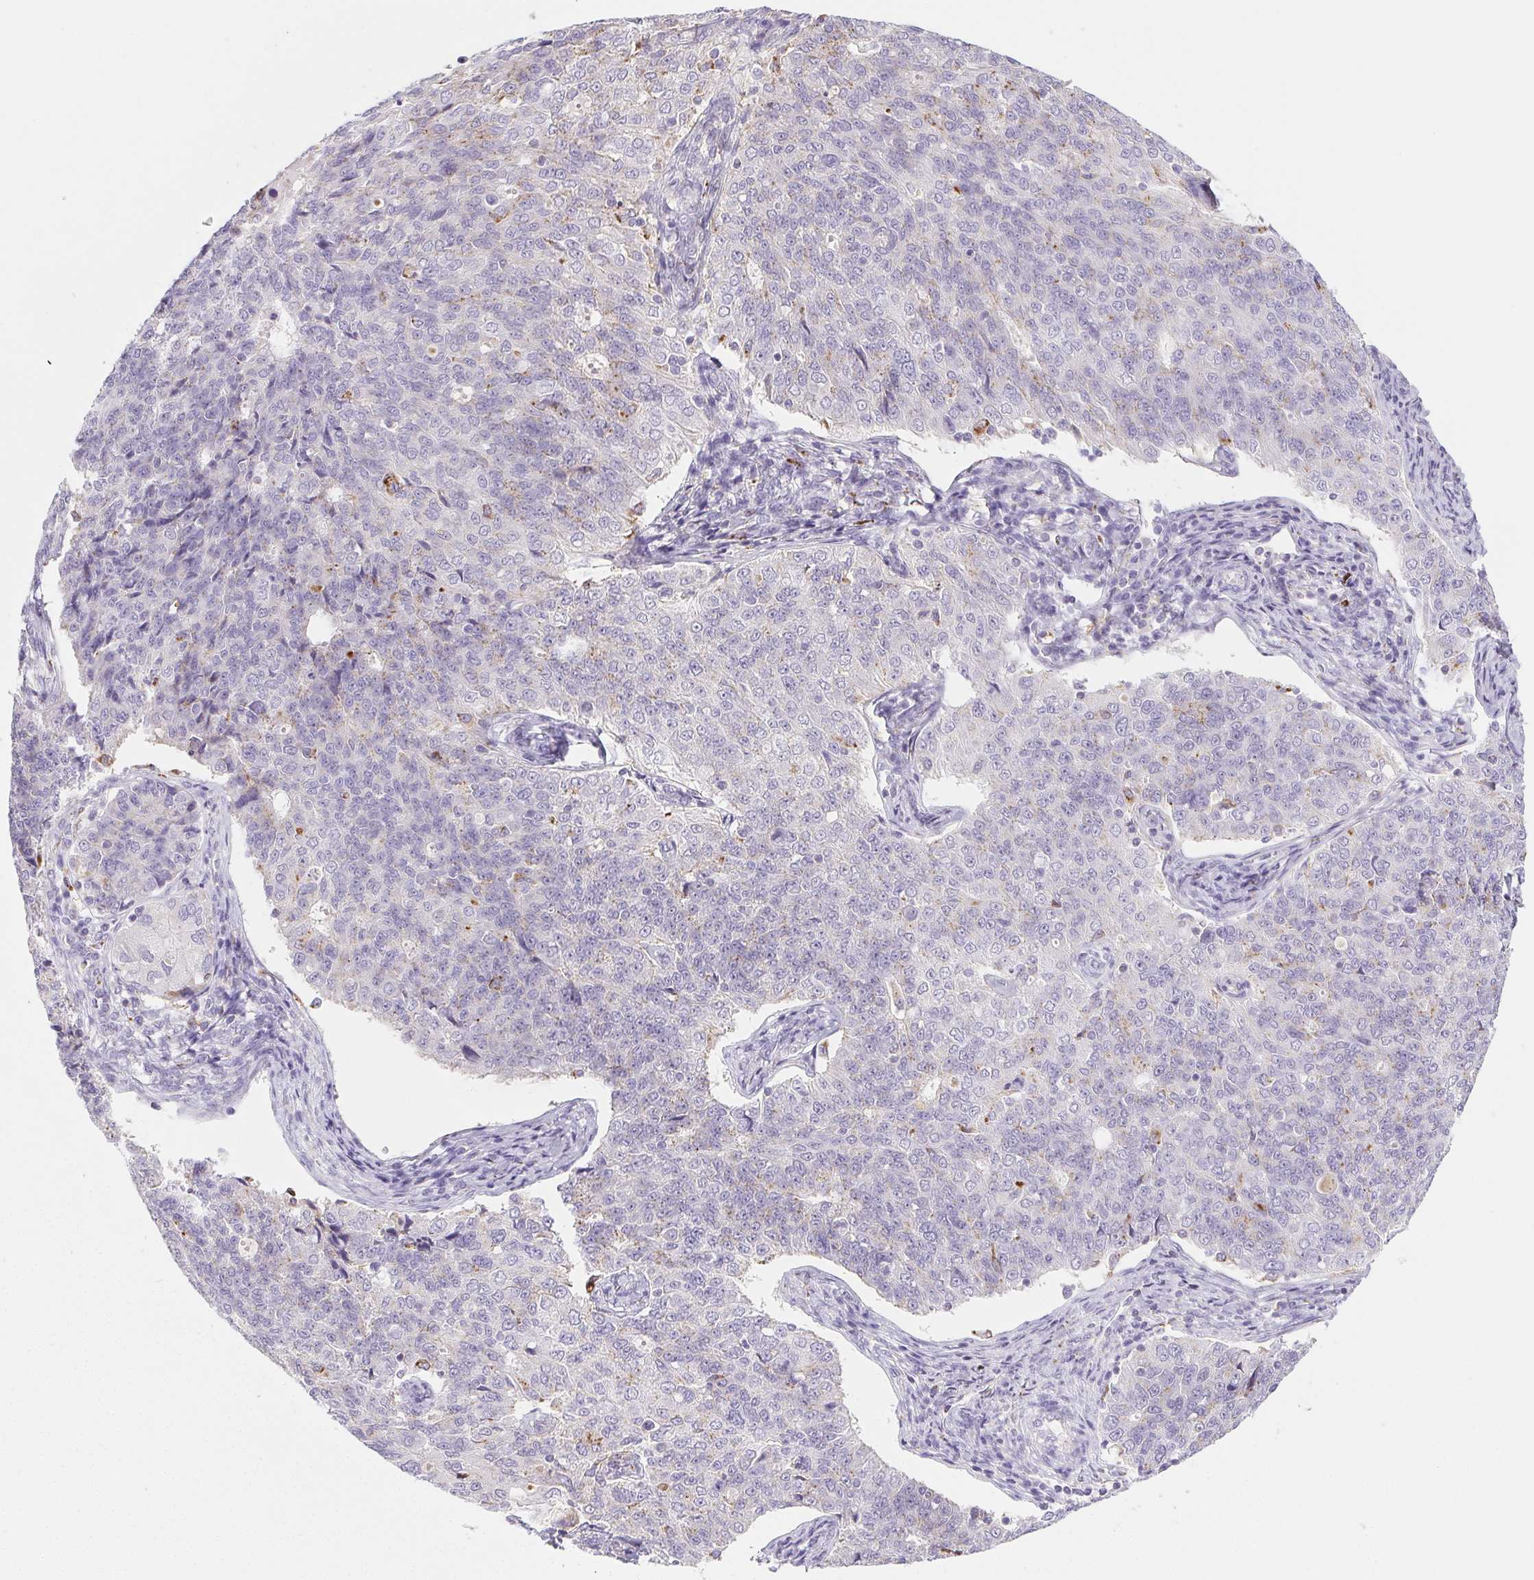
{"staining": {"intensity": "weak", "quantity": "<25%", "location": "cytoplasmic/membranous"}, "tissue": "endometrial cancer", "cell_type": "Tumor cells", "image_type": "cancer", "snomed": [{"axis": "morphology", "description": "Adenocarcinoma, NOS"}, {"axis": "topography", "description": "Endometrium"}], "caption": "Human adenocarcinoma (endometrial) stained for a protein using IHC reveals no staining in tumor cells.", "gene": "LIPA", "patient": {"sex": "female", "age": 43}}